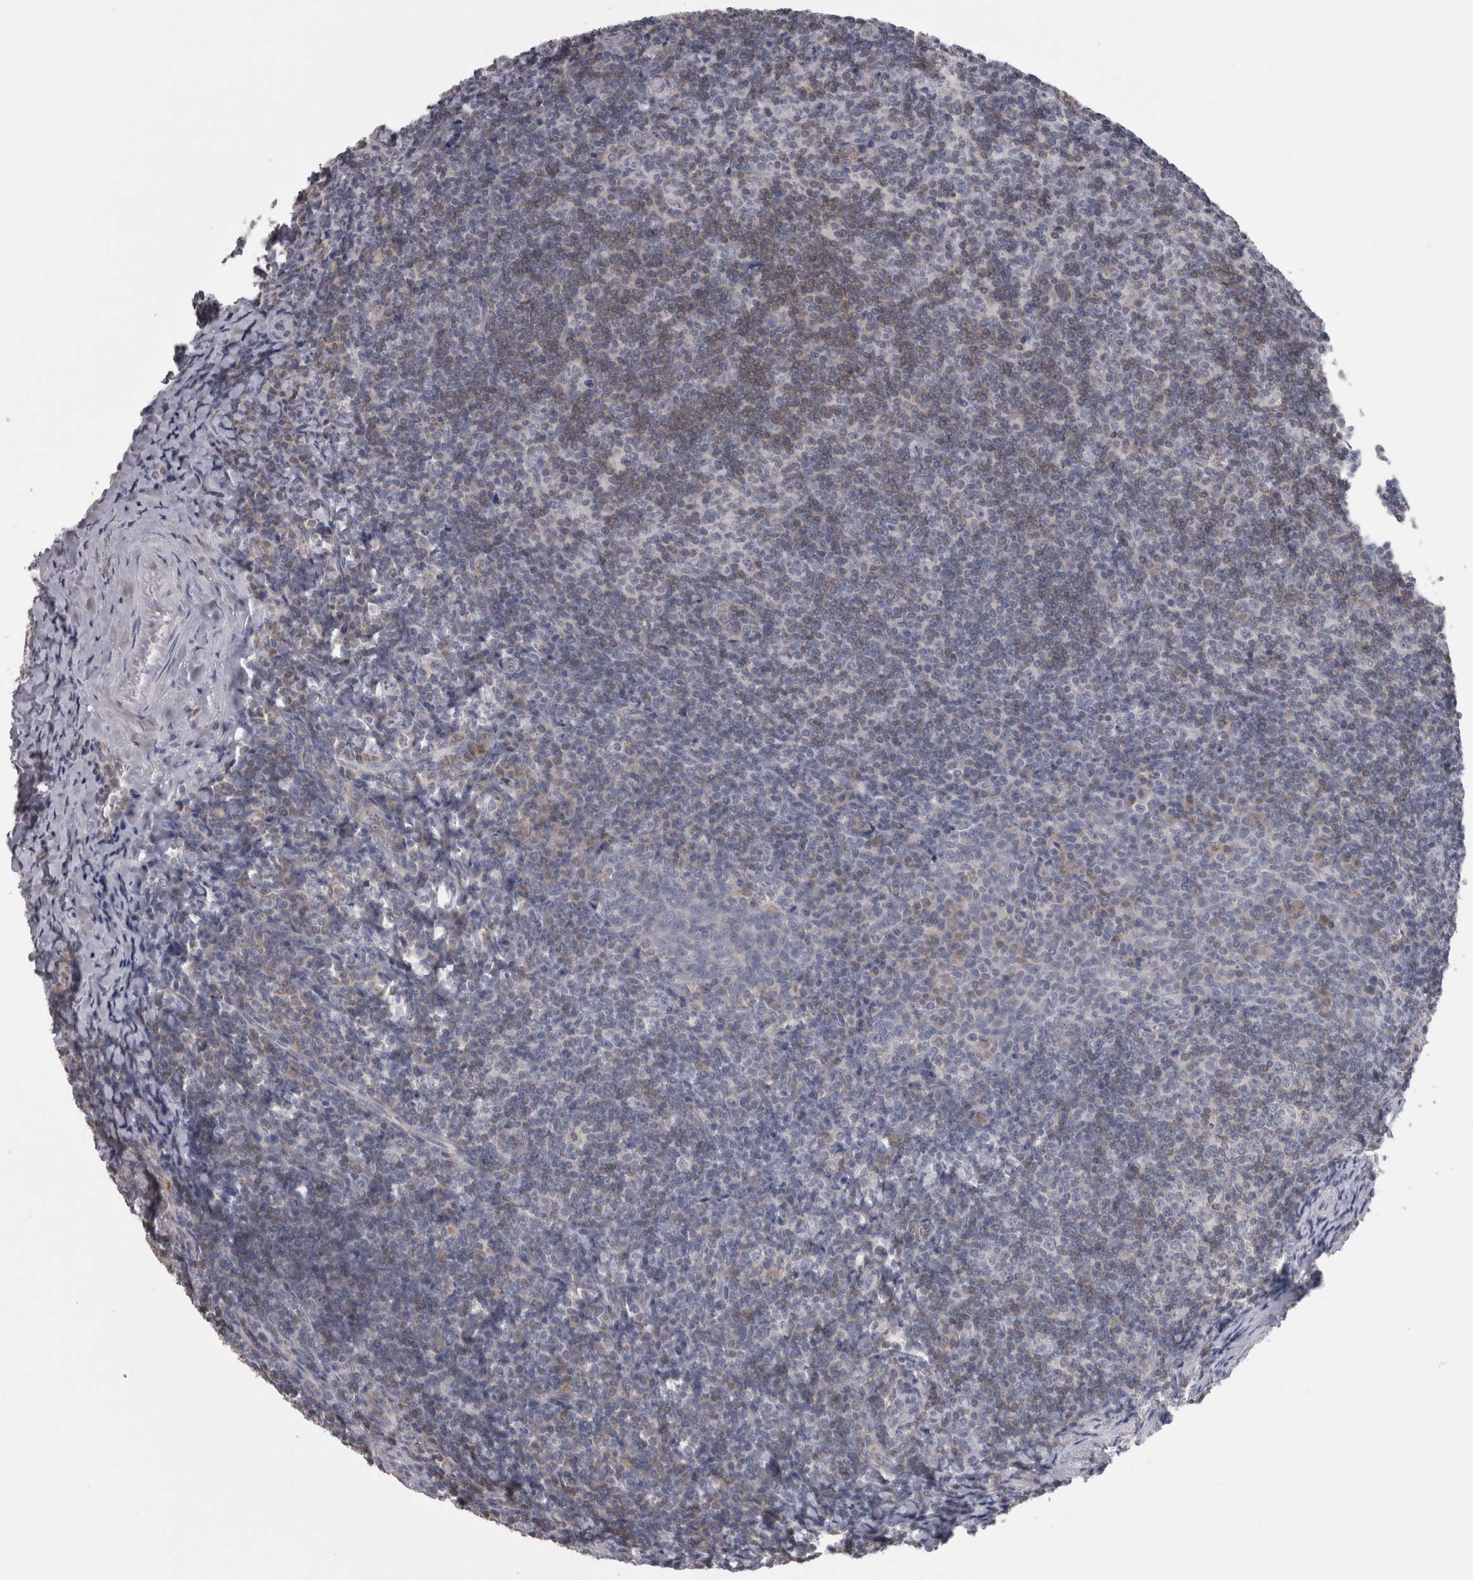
{"staining": {"intensity": "negative", "quantity": "none", "location": "none"}, "tissue": "tonsil", "cell_type": "Germinal center cells", "image_type": "normal", "snomed": [{"axis": "morphology", "description": "Normal tissue, NOS"}, {"axis": "topography", "description": "Tonsil"}], "caption": "Micrograph shows no protein positivity in germinal center cells of benign tonsil.", "gene": "TCAP", "patient": {"sex": "male", "age": 37}}